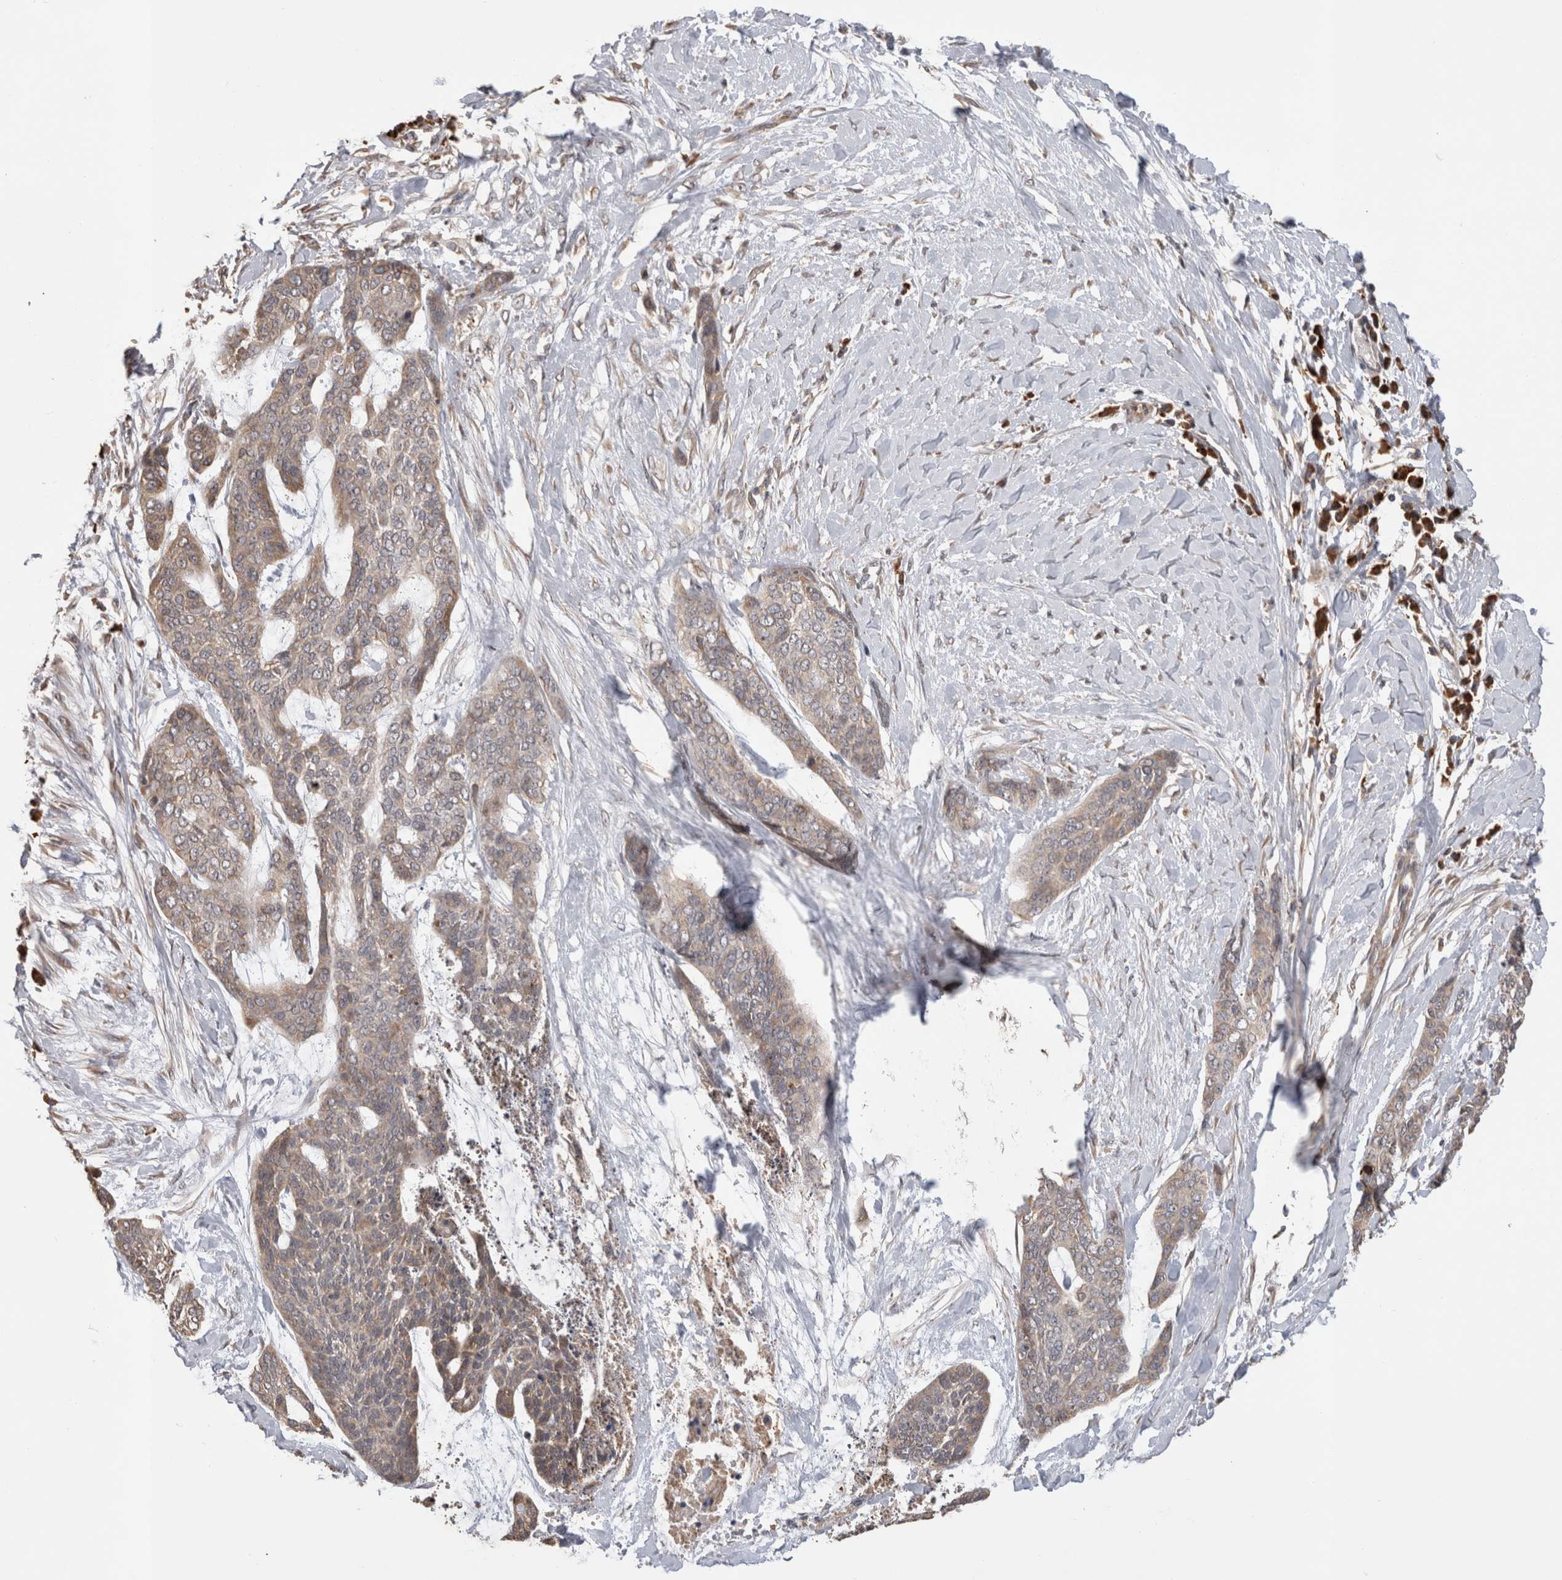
{"staining": {"intensity": "weak", "quantity": "25%-75%", "location": "cytoplasmic/membranous"}, "tissue": "skin cancer", "cell_type": "Tumor cells", "image_type": "cancer", "snomed": [{"axis": "morphology", "description": "Basal cell carcinoma"}, {"axis": "topography", "description": "Skin"}], "caption": "Tumor cells demonstrate low levels of weak cytoplasmic/membranous positivity in approximately 25%-75% of cells in human skin cancer.", "gene": "TBCE", "patient": {"sex": "female", "age": 64}}